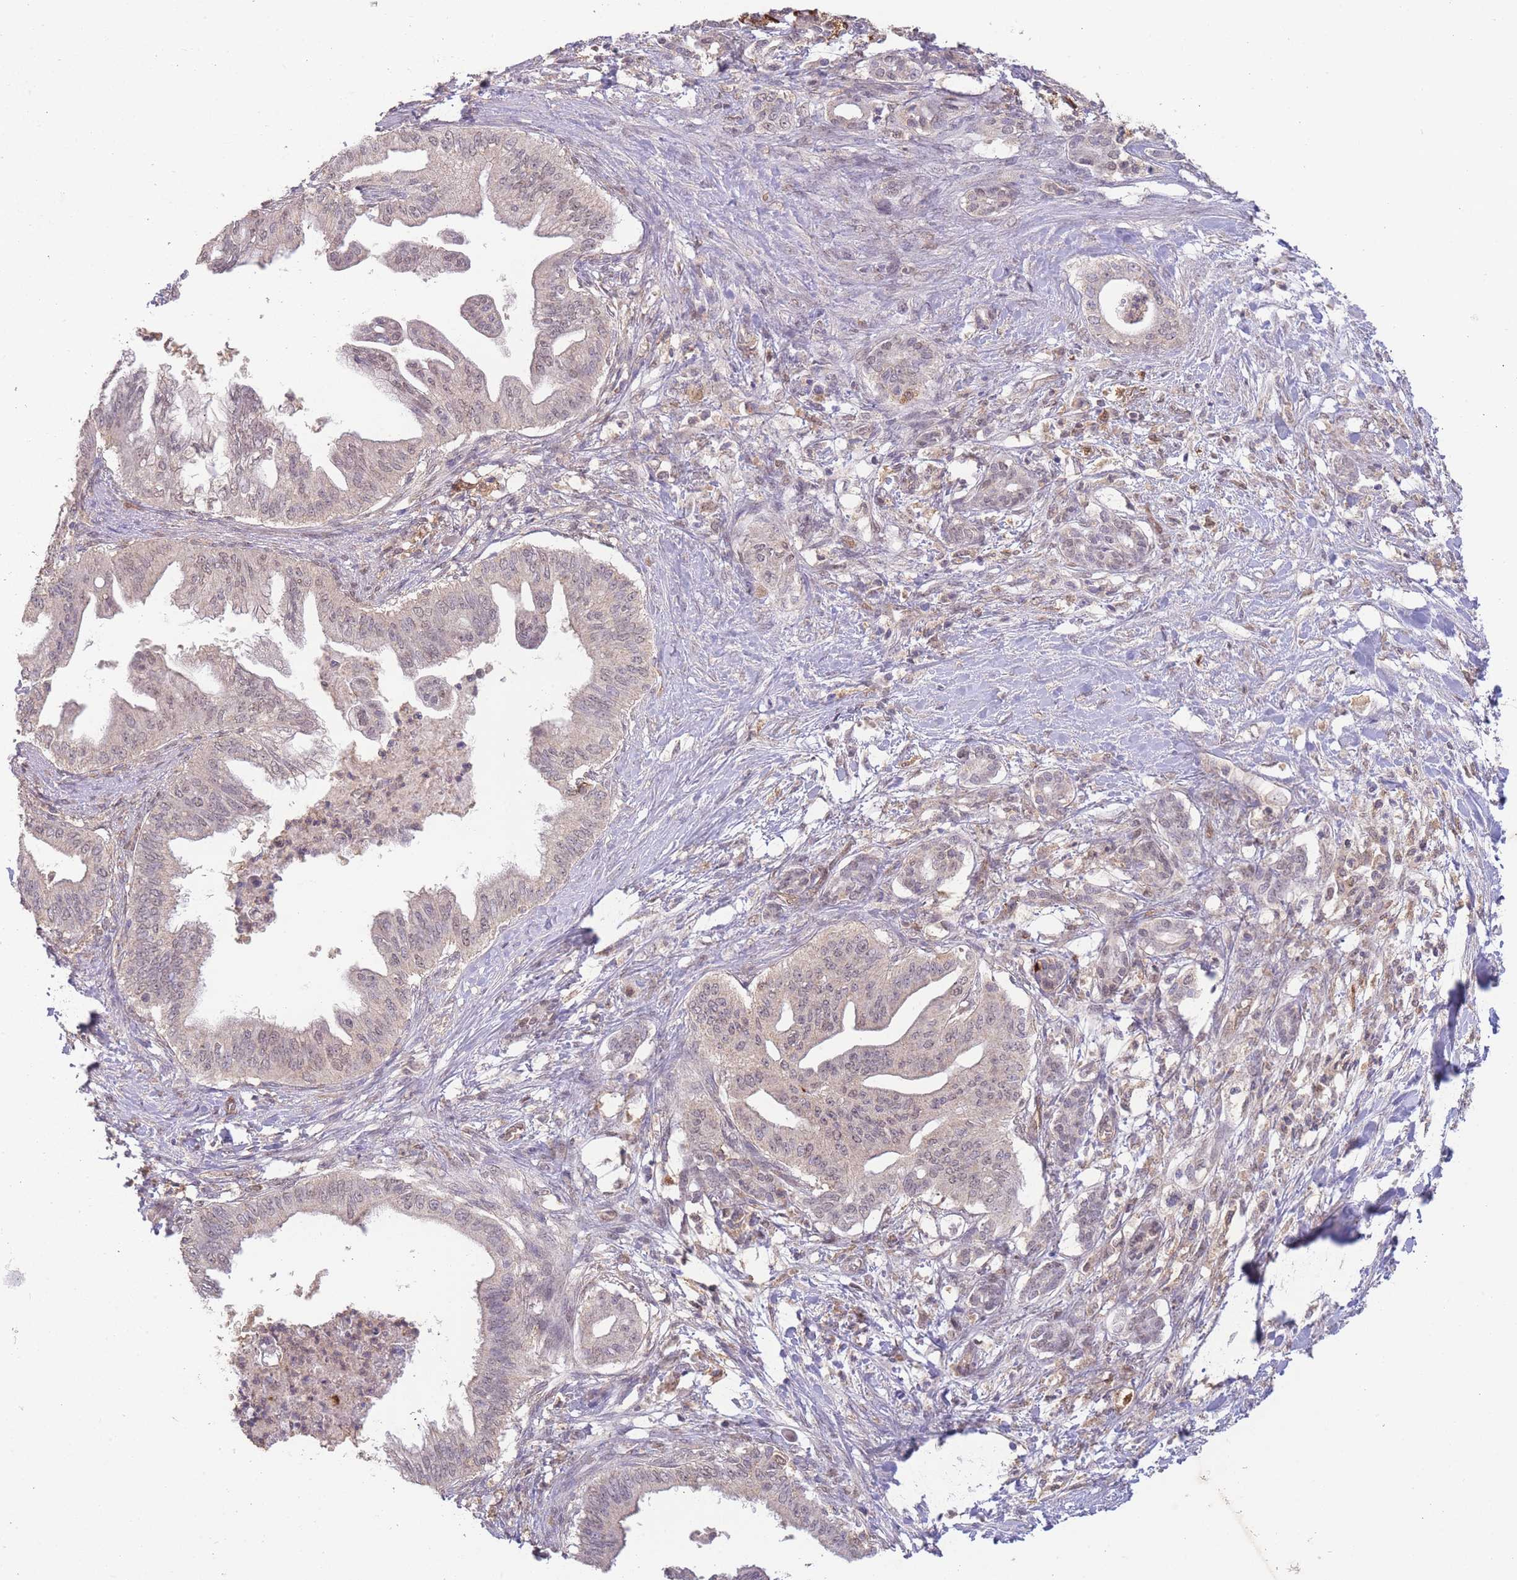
{"staining": {"intensity": "weak", "quantity": "<25%", "location": "nuclear"}, "tissue": "pancreatic cancer", "cell_type": "Tumor cells", "image_type": "cancer", "snomed": [{"axis": "morphology", "description": "Adenocarcinoma, NOS"}, {"axis": "topography", "description": "Pancreas"}], "caption": "The micrograph reveals no staining of tumor cells in adenocarcinoma (pancreatic). (Immunohistochemistry (ihc), brightfield microscopy, high magnification).", "gene": "RNF144B", "patient": {"sex": "male", "age": 58}}